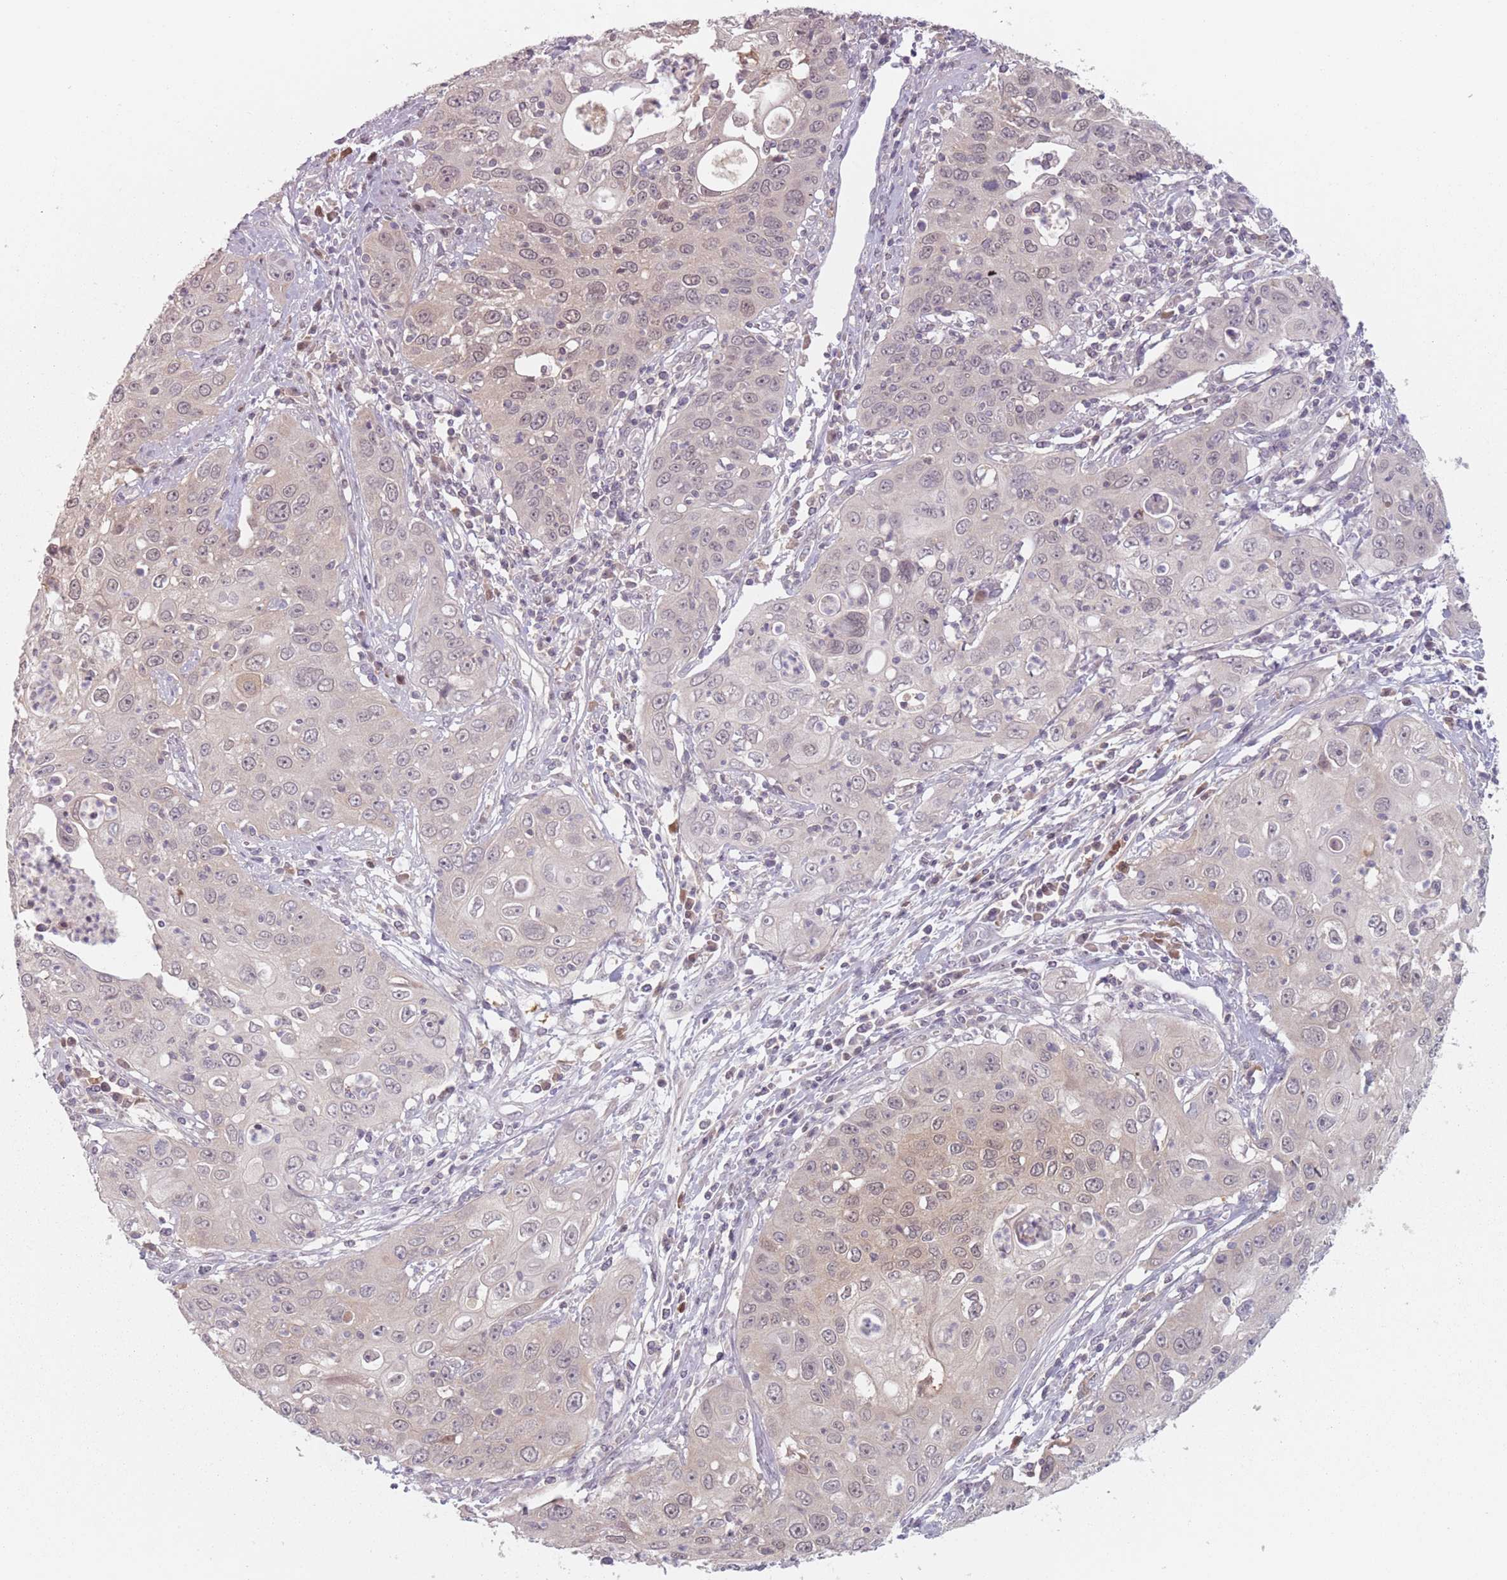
{"staining": {"intensity": "weak", "quantity": "<25%", "location": "nuclear"}, "tissue": "cervical cancer", "cell_type": "Tumor cells", "image_type": "cancer", "snomed": [{"axis": "morphology", "description": "Squamous cell carcinoma, NOS"}, {"axis": "topography", "description": "Cervix"}], "caption": "This is an immunohistochemistry (IHC) photomicrograph of human cervical squamous cell carcinoma. There is no expression in tumor cells.", "gene": "NAXE", "patient": {"sex": "female", "age": 36}}